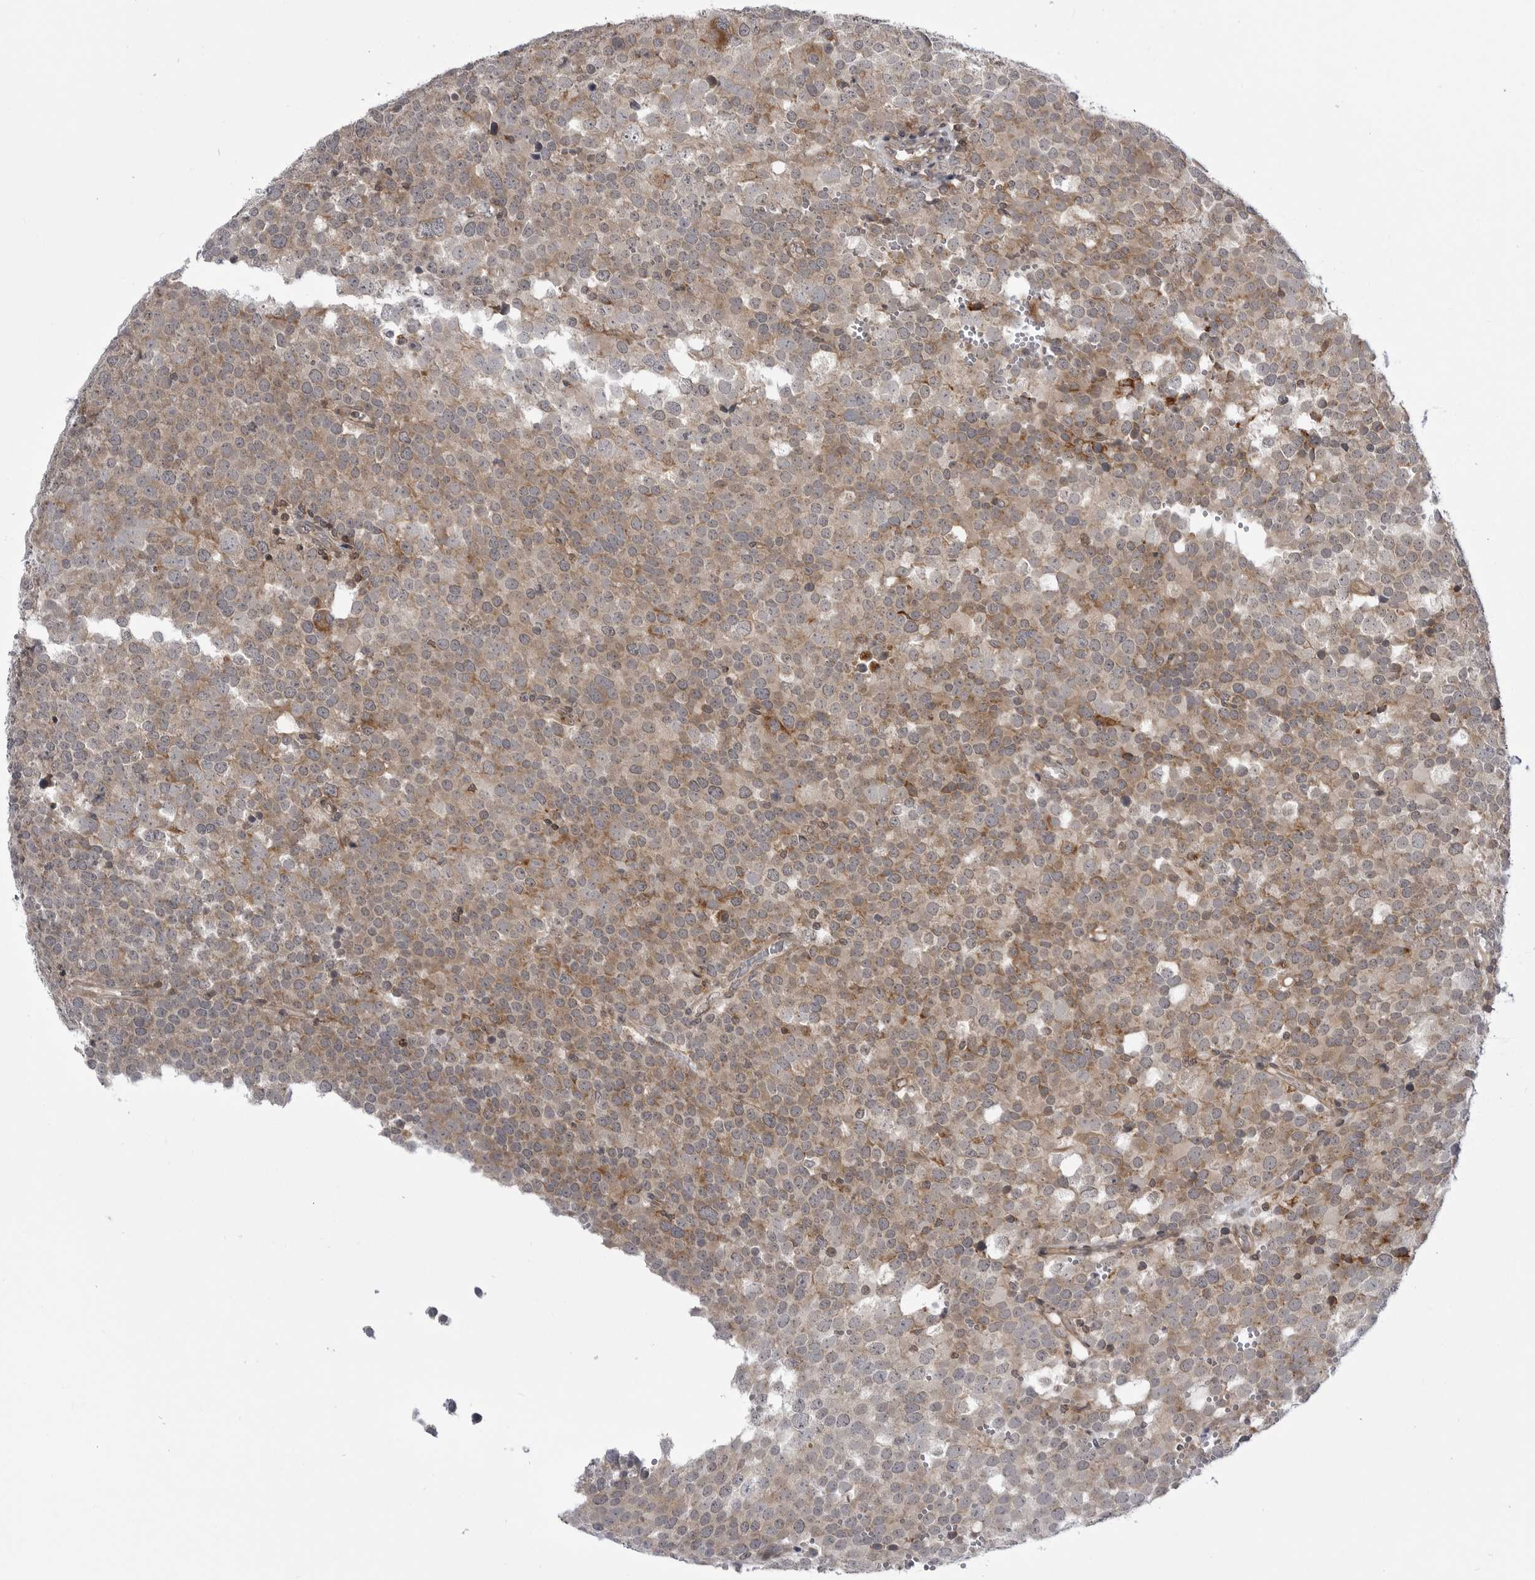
{"staining": {"intensity": "weak", "quantity": ">75%", "location": "cytoplasmic/membranous"}, "tissue": "testis cancer", "cell_type": "Tumor cells", "image_type": "cancer", "snomed": [{"axis": "morphology", "description": "Seminoma, NOS"}, {"axis": "topography", "description": "Testis"}], "caption": "Immunohistochemical staining of human testis cancer (seminoma) demonstrates low levels of weak cytoplasmic/membranous protein expression in approximately >75% of tumor cells.", "gene": "CCDC18", "patient": {"sex": "male", "age": 71}}